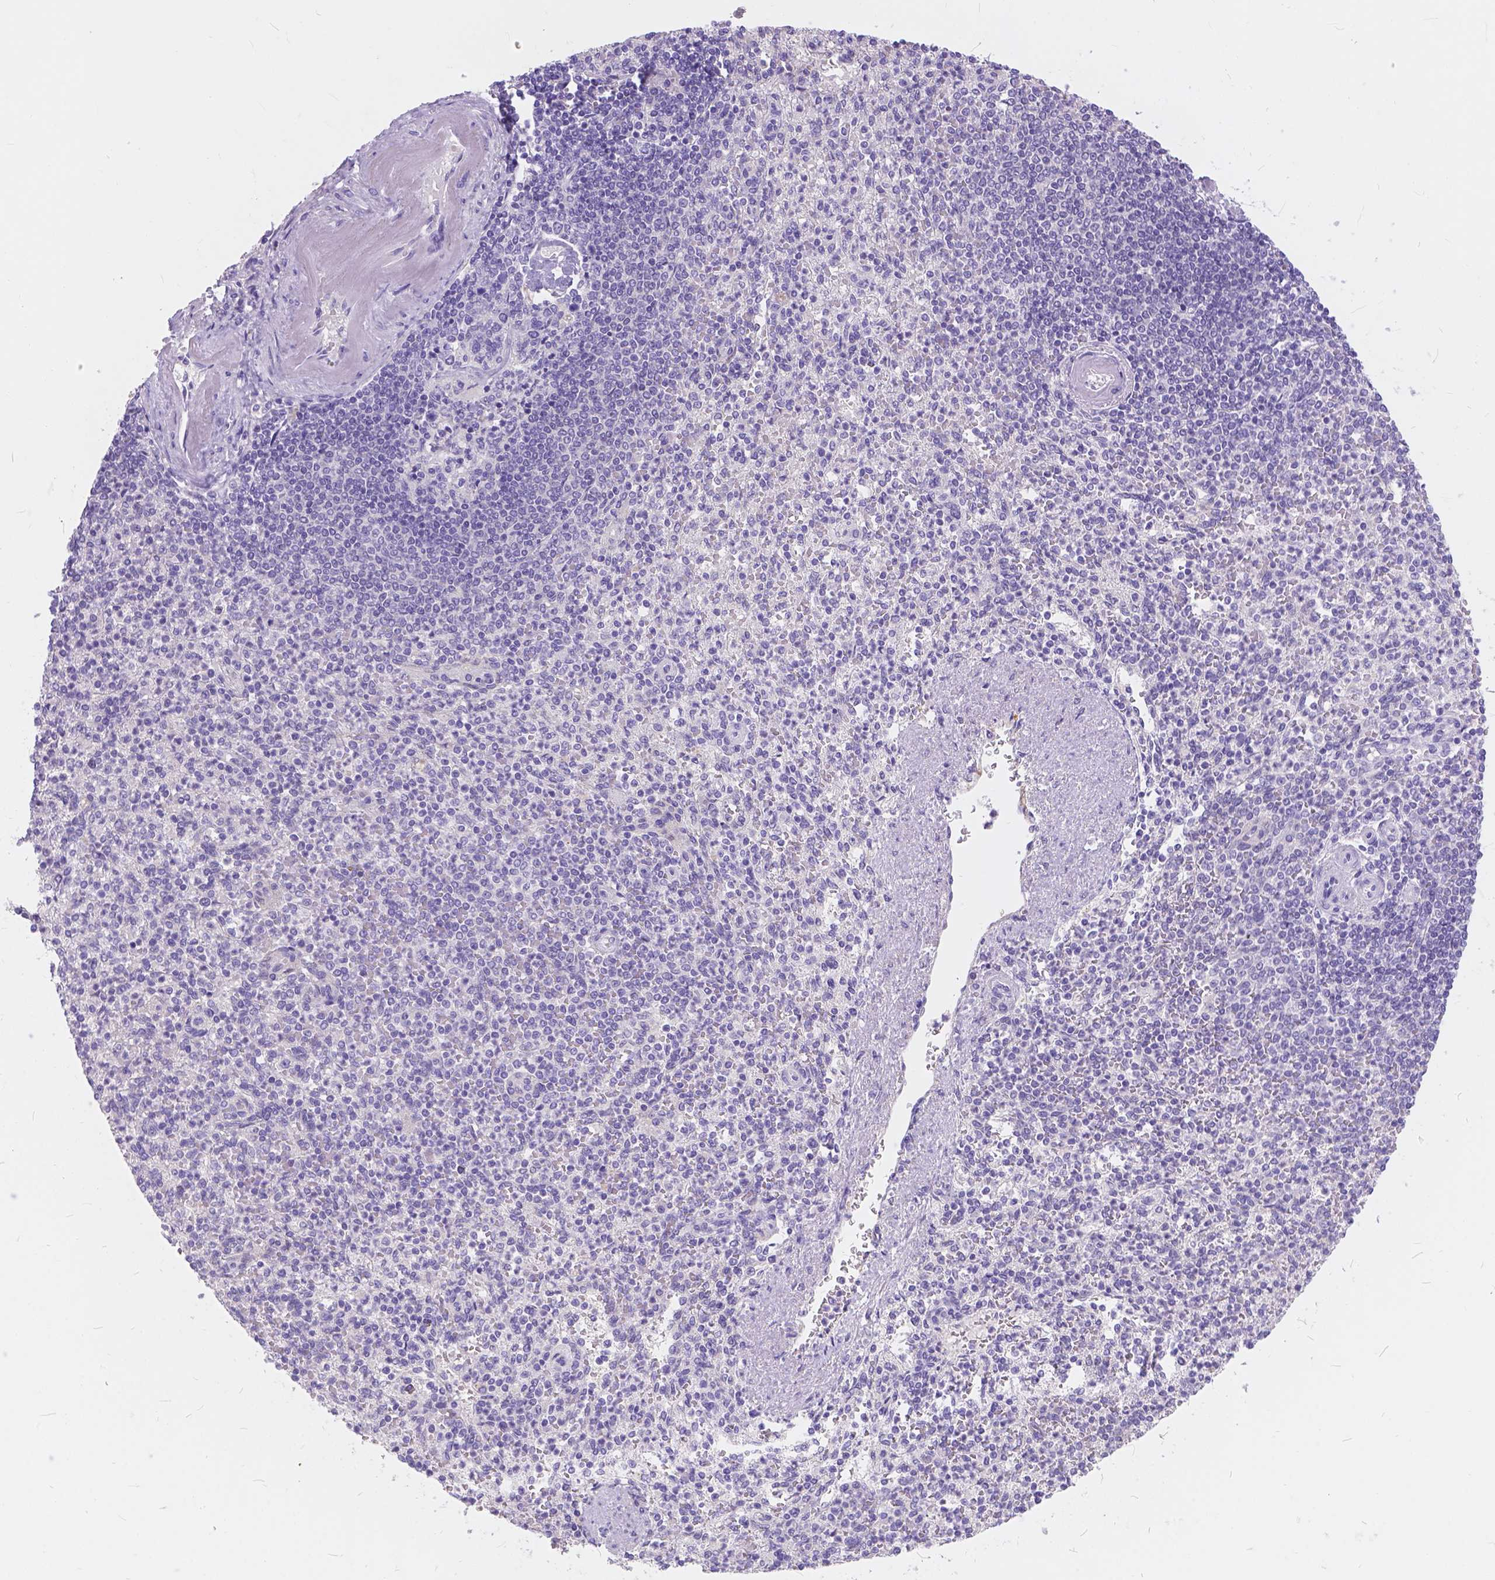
{"staining": {"intensity": "negative", "quantity": "none", "location": "none"}, "tissue": "spleen", "cell_type": "Cells in red pulp", "image_type": "normal", "snomed": [{"axis": "morphology", "description": "Normal tissue, NOS"}, {"axis": "topography", "description": "Spleen"}], "caption": "Immunohistochemistry of normal spleen reveals no positivity in cells in red pulp.", "gene": "PEX11G", "patient": {"sex": "female", "age": 74}}